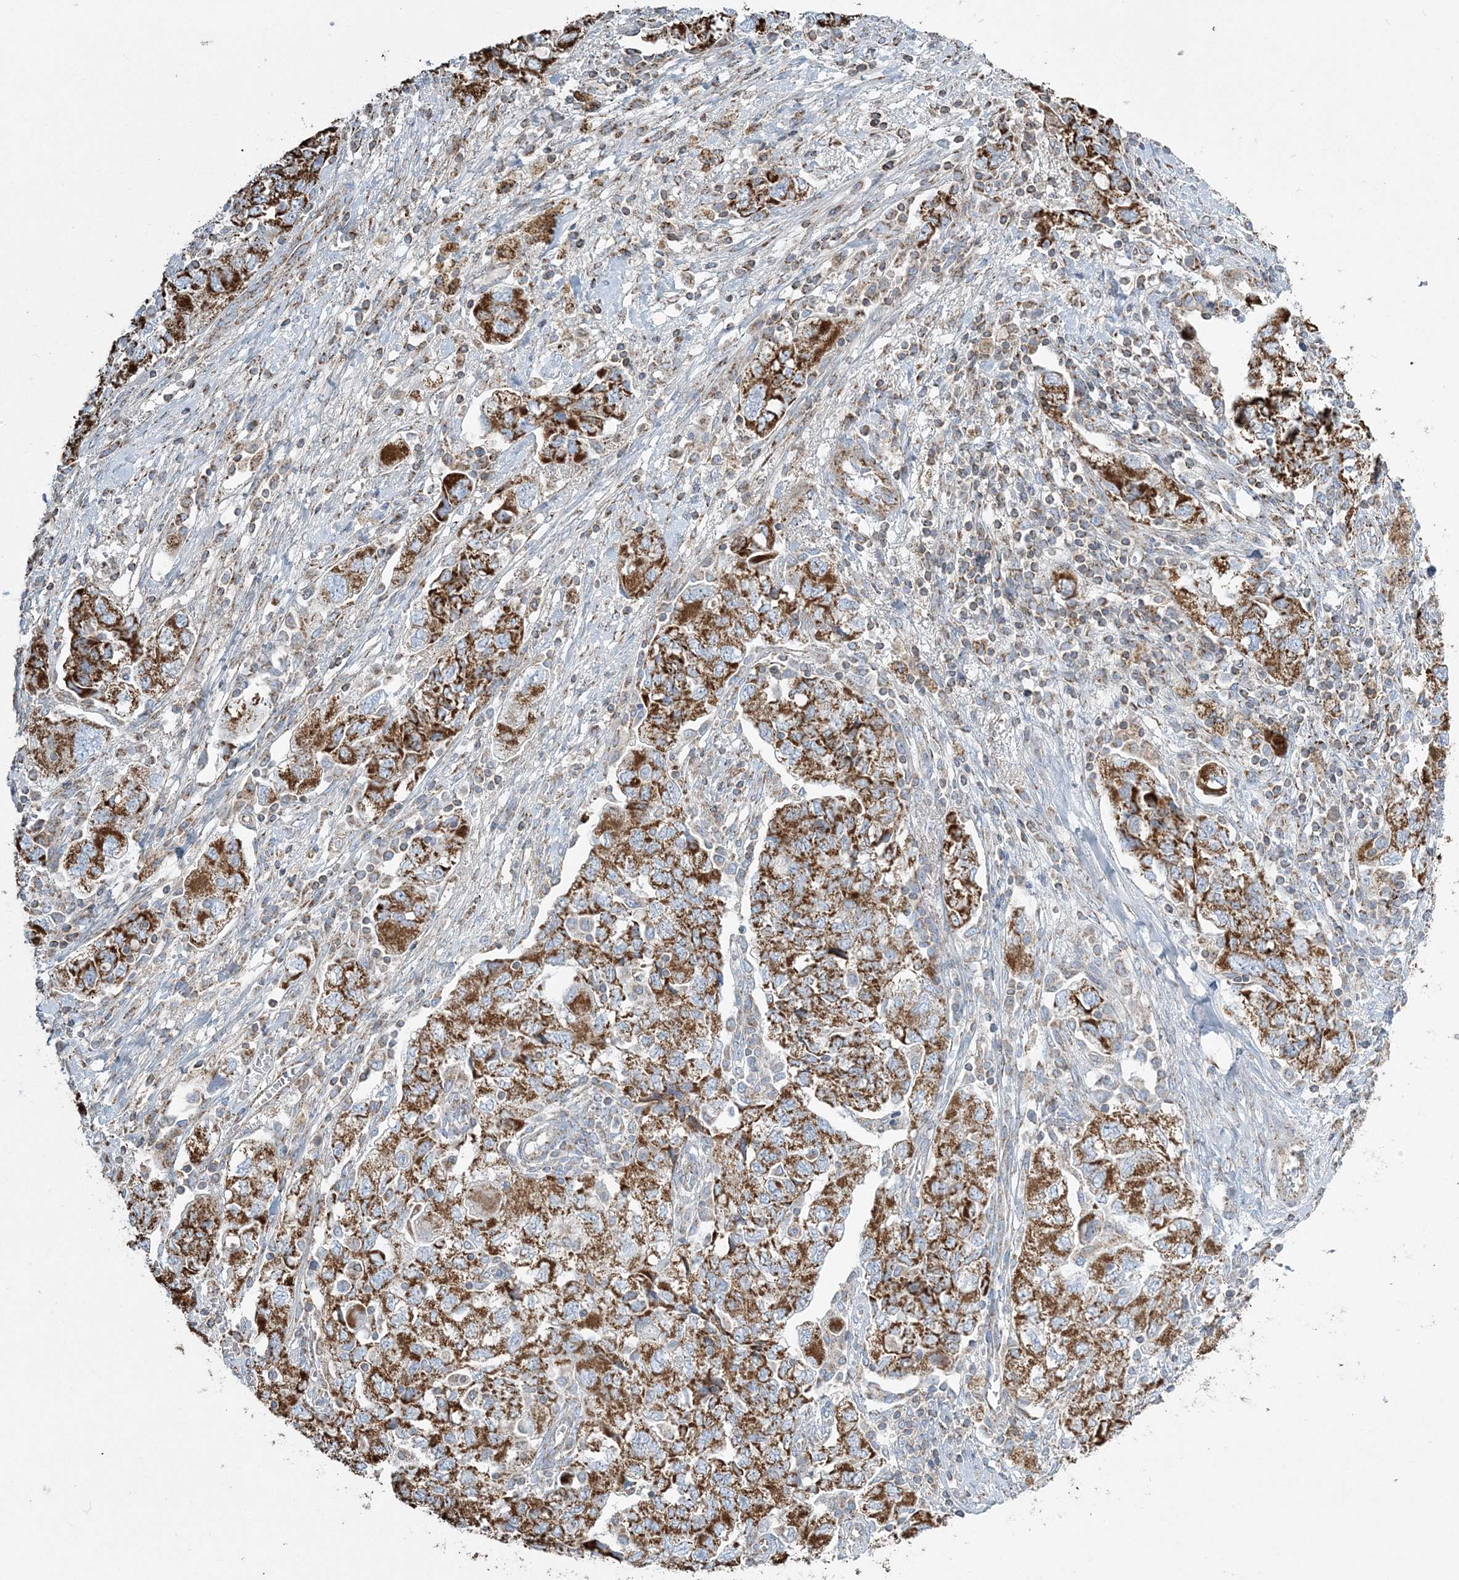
{"staining": {"intensity": "strong", "quantity": ">75%", "location": "cytoplasmic/membranous"}, "tissue": "ovarian cancer", "cell_type": "Tumor cells", "image_type": "cancer", "snomed": [{"axis": "morphology", "description": "Carcinoma, NOS"}, {"axis": "morphology", "description": "Cystadenocarcinoma, serous, NOS"}, {"axis": "topography", "description": "Ovary"}], "caption": "An immunohistochemistry image of neoplastic tissue is shown. Protein staining in brown labels strong cytoplasmic/membranous positivity in ovarian serous cystadenocarcinoma within tumor cells.", "gene": "RAB11FIP3", "patient": {"sex": "female", "age": 69}}